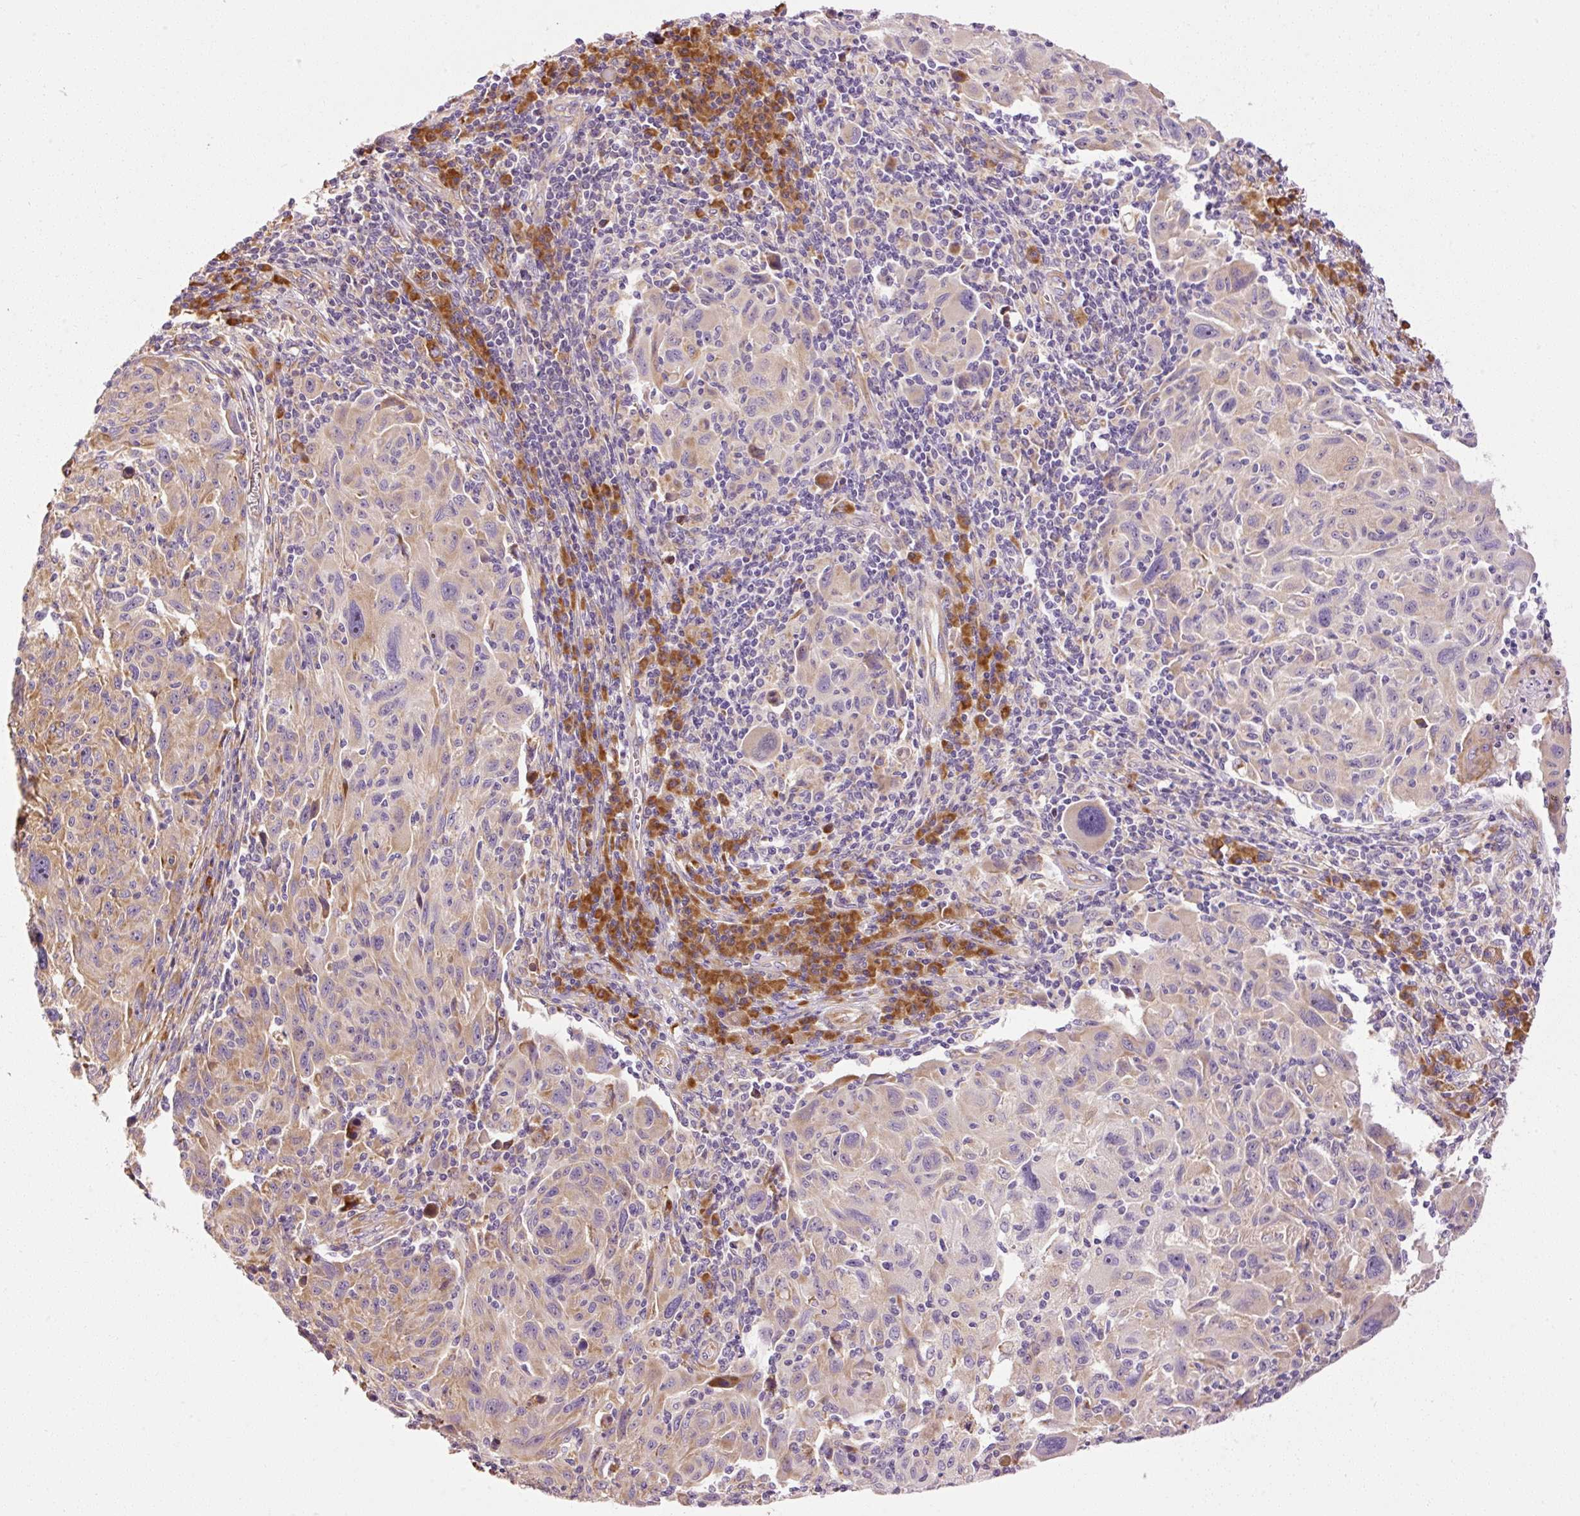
{"staining": {"intensity": "weak", "quantity": ">75%", "location": "cytoplasmic/membranous"}, "tissue": "melanoma", "cell_type": "Tumor cells", "image_type": "cancer", "snomed": [{"axis": "morphology", "description": "Malignant melanoma, NOS"}, {"axis": "topography", "description": "Skin"}], "caption": "Protein staining of melanoma tissue shows weak cytoplasmic/membranous staining in about >75% of tumor cells.", "gene": "RPL10A", "patient": {"sex": "male", "age": 53}}